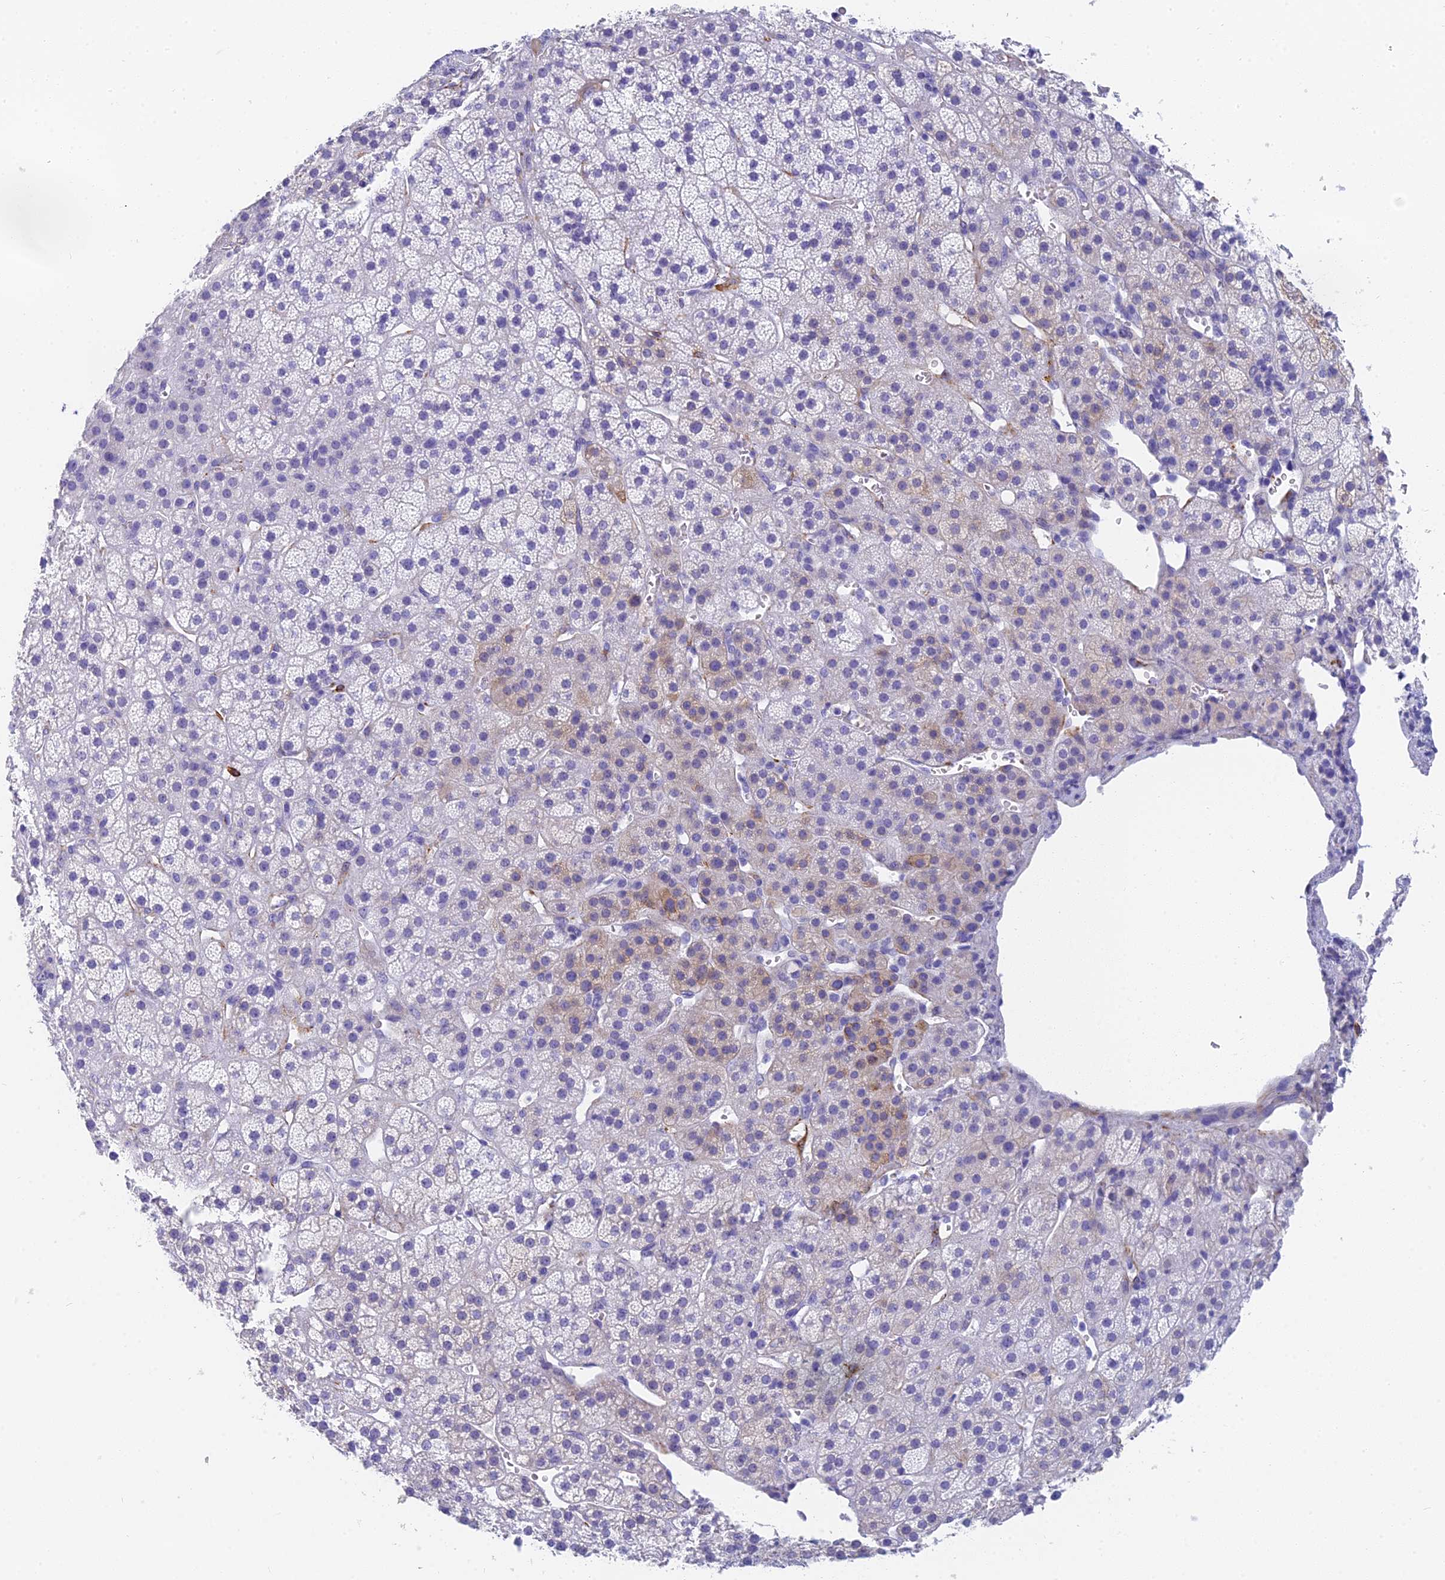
{"staining": {"intensity": "weak", "quantity": "<25%", "location": "cytoplasmic/membranous"}, "tissue": "adrenal gland", "cell_type": "Glandular cells", "image_type": "normal", "snomed": [{"axis": "morphology", "description": "Normal tissue, NOS"}, {"axis": "topography", "description": "Adrenal gland"}], "caption": "Immunohistochemistry histopathology image of benign adrenal gland stained for a protein (brown), which reveals no positivity in glandular cells.", "gene": "SLC36A2", "patient": {"sex": "female", "age": 70}}